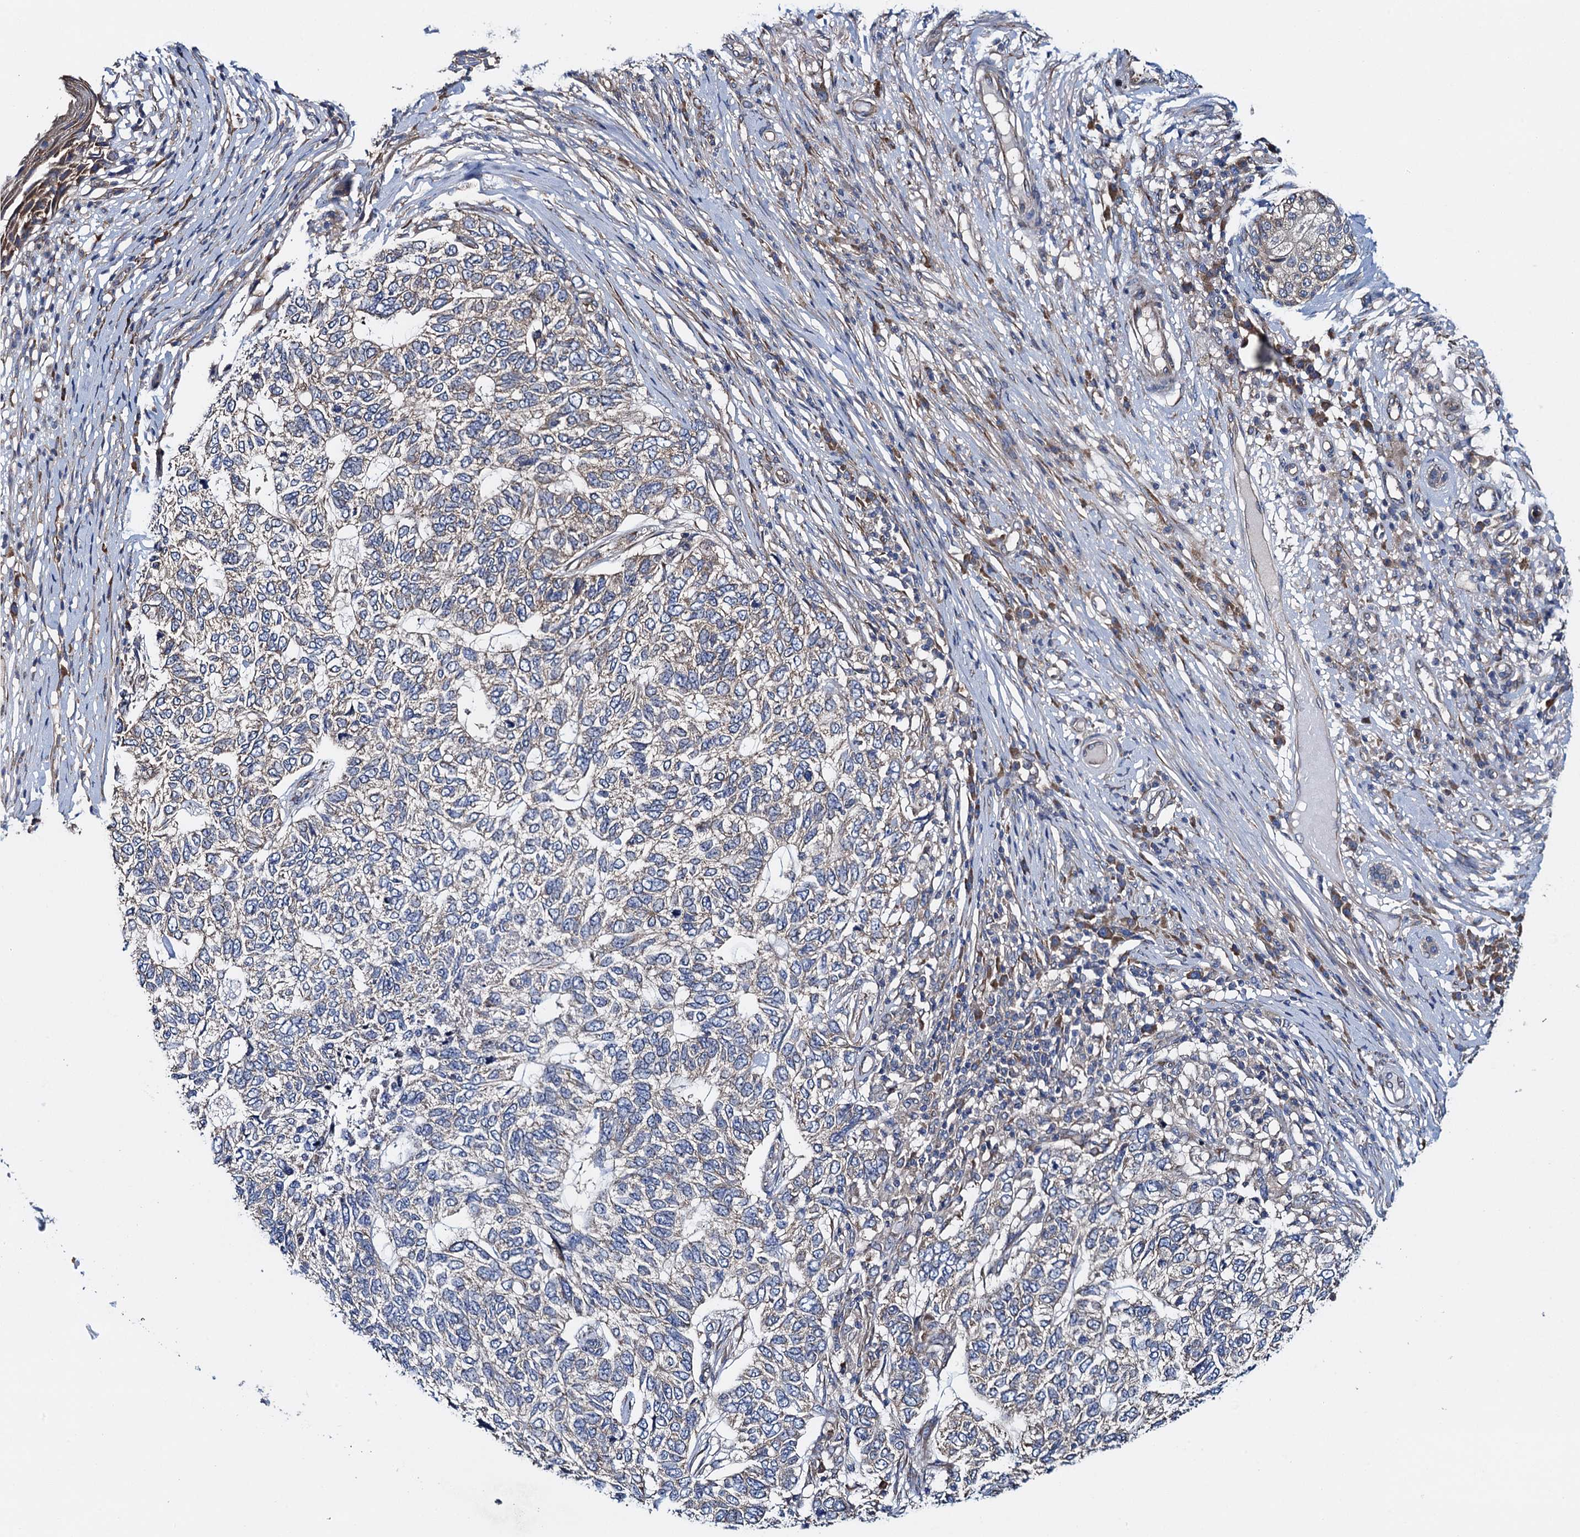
{"staining": {"intensity": "weak", "quantity": "25%-75%", "location": "cytoplasmic/membranous"}, "tissue": "skin cancer", "cell_type": "Tumor cells", "image_type": "cancer", "snomed": [{"axis": "morphology", "description": "Basal cell carcinoma"}, {"axis": "topography", "description": "Skin"}], "caption": "A brown stain labels weak cytoplasmic/membranous staining of a protein in human skin basal cell carcinoma tumor cells.", "gene": "ADCY9", "patient": {"sex": "female", "age": 65}}